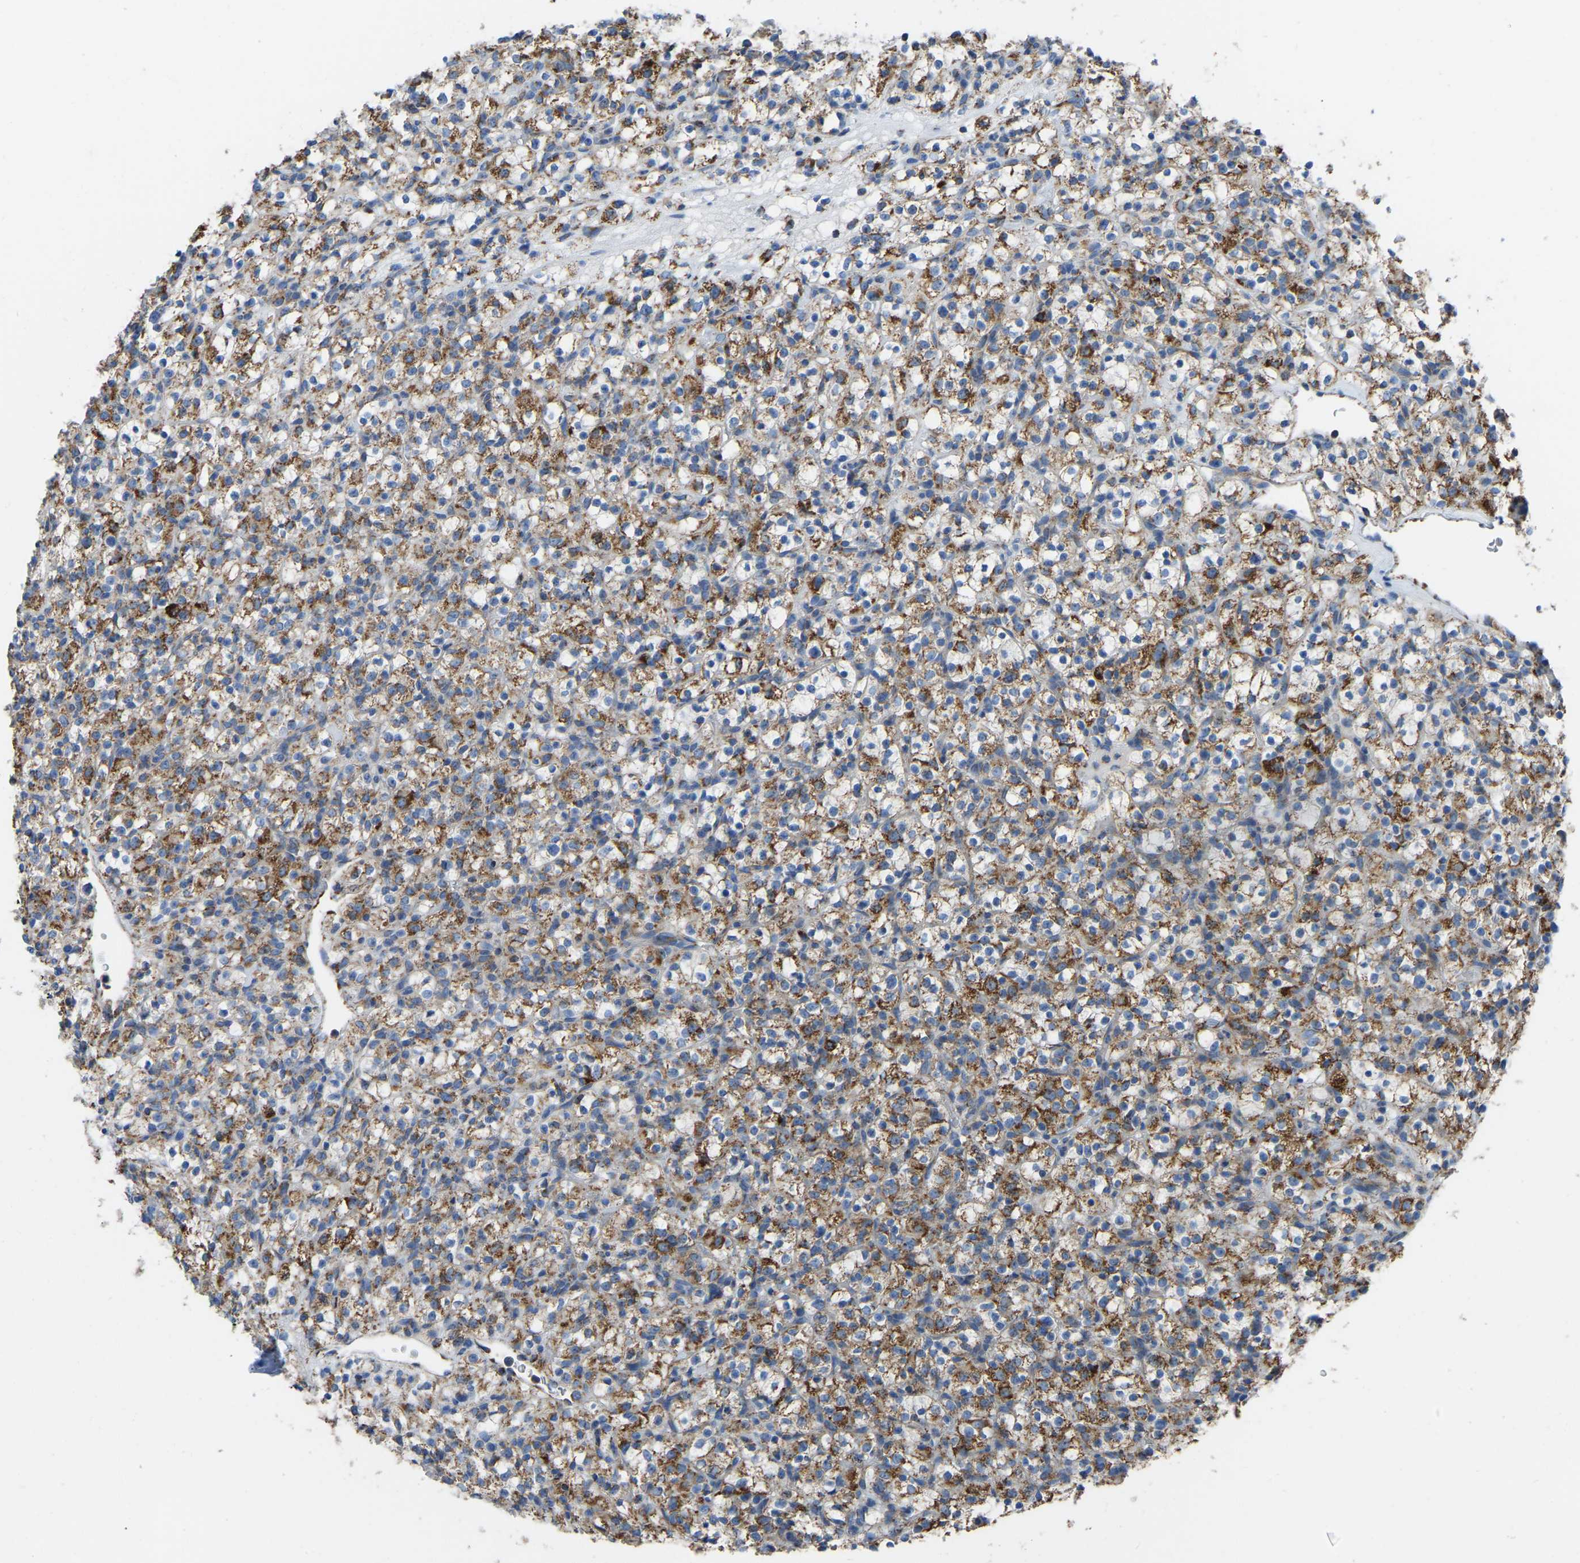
{"staining": {"intensity": "moderate", "quantity": ">75%", "location": "cytoplasmic/membranous"}, "tissue": "renal cancer", "cell_type": "Tumor cells", "image_type": "cancer", "snomed": [{"axis": "morphology", "description": "Normal tissue, NOS"}, {"axis": "morphology", "description": "Adenocarcinoma, NOS"}, {"axis": "topography", "description": "Kidney"}], "caption": "This histopathology image exhibits renal cancer stained with IHC to label a protein in brown. The cytoplasmic/membranous of tumor cells show moderate positivity for the protein. Nuclei are counter-stained blue.", "gene": "ETFB", "patient": {"sex": "female", "age": 72}}